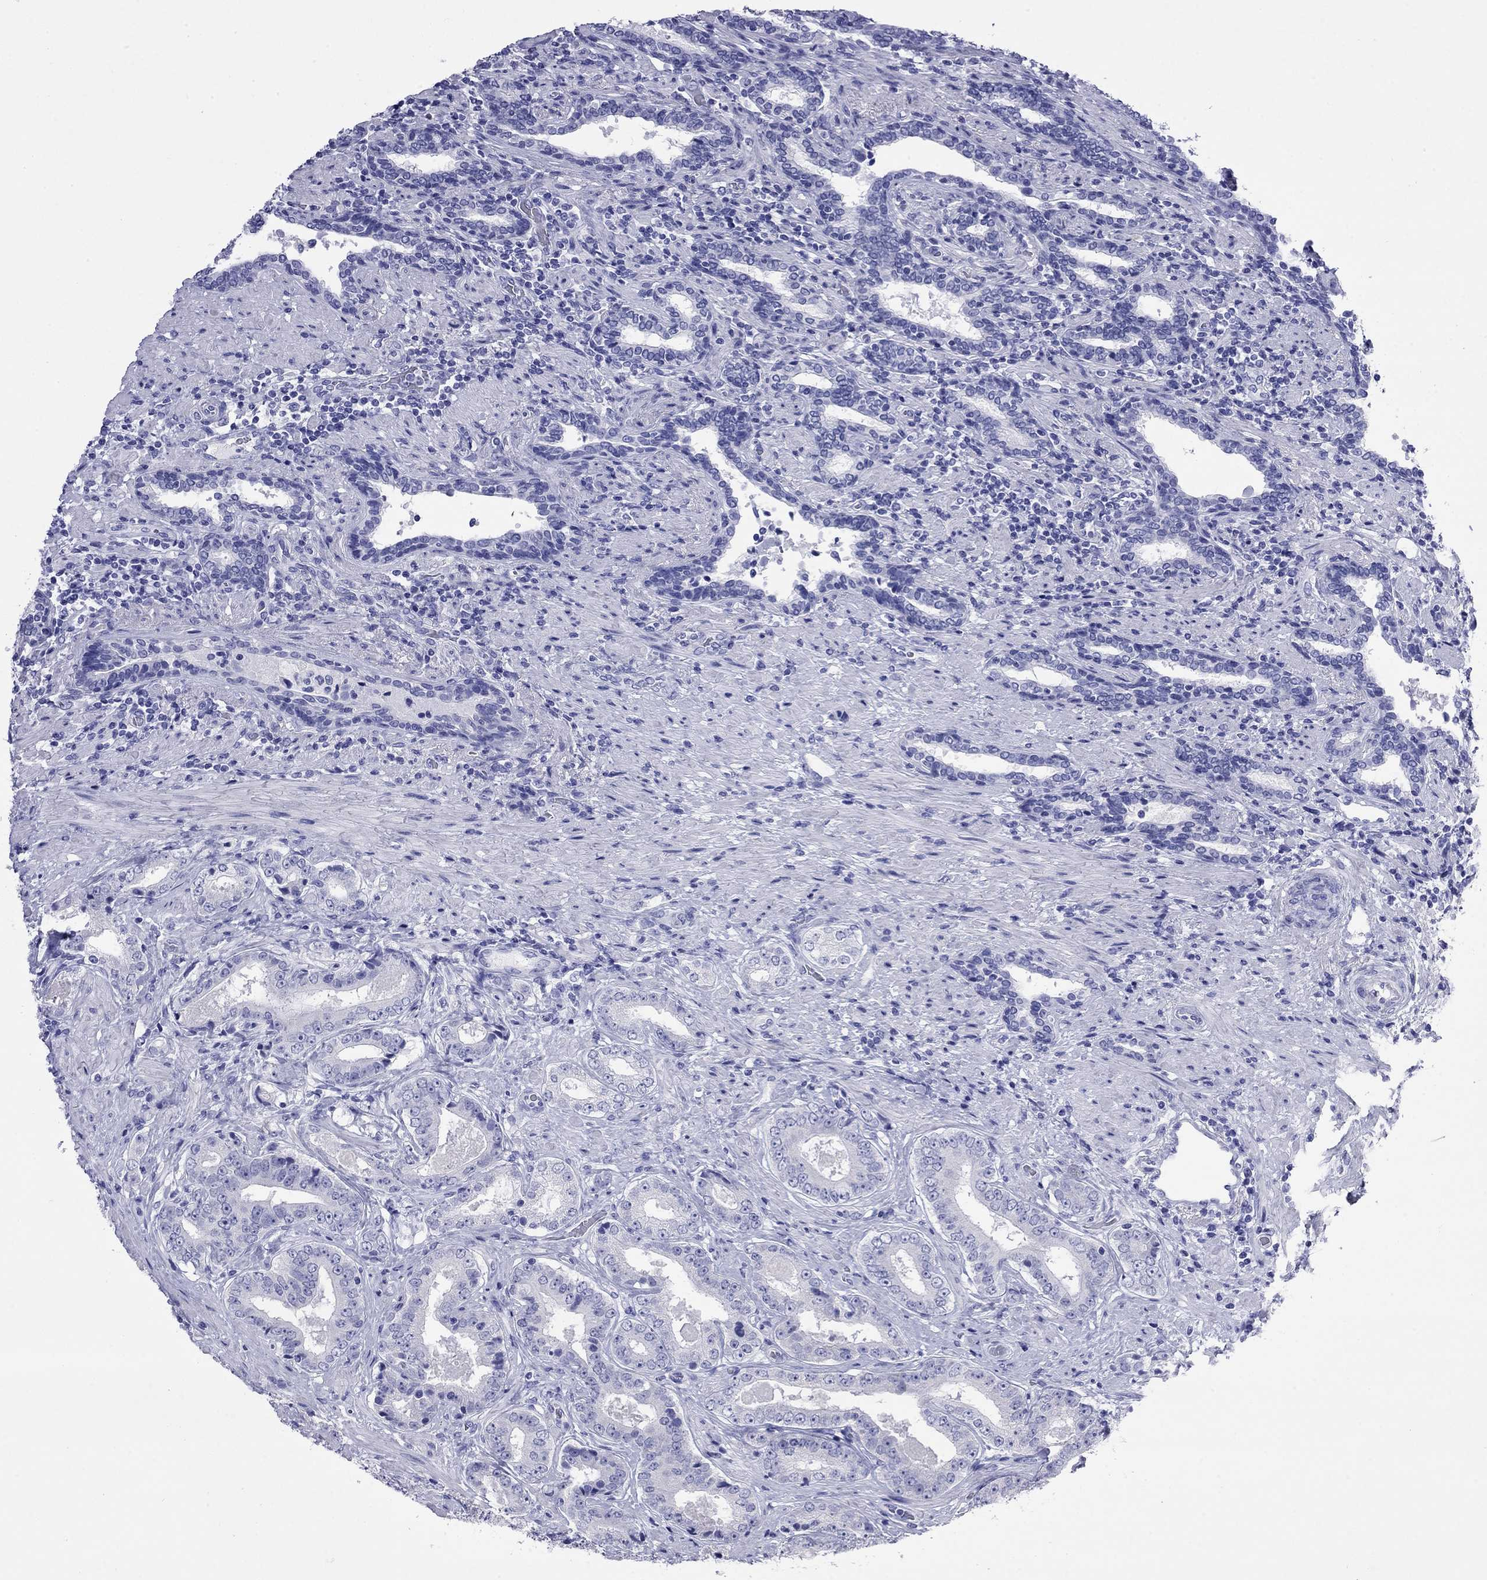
{"staining": {"intensity": "negative", "quantity": "none", "location": "none"}, "tissue": "prostate cancer", "cell_type": "Tumor cells", "image_type": "cancer", "snomed": [{"axis": "morphology", "description": "Adenocarcinoma, Low grade"}, {"axis": "topography", "description": "Prostate and seminal vesicle, NOS"}], "caption": "A photomicrograph of low-grade adenocarcinoma (prostate) stained for a protein shows no brown staining in tumor cells.", "gene": "FIGLA", "patient": {"sex": "male", "age": 61}}